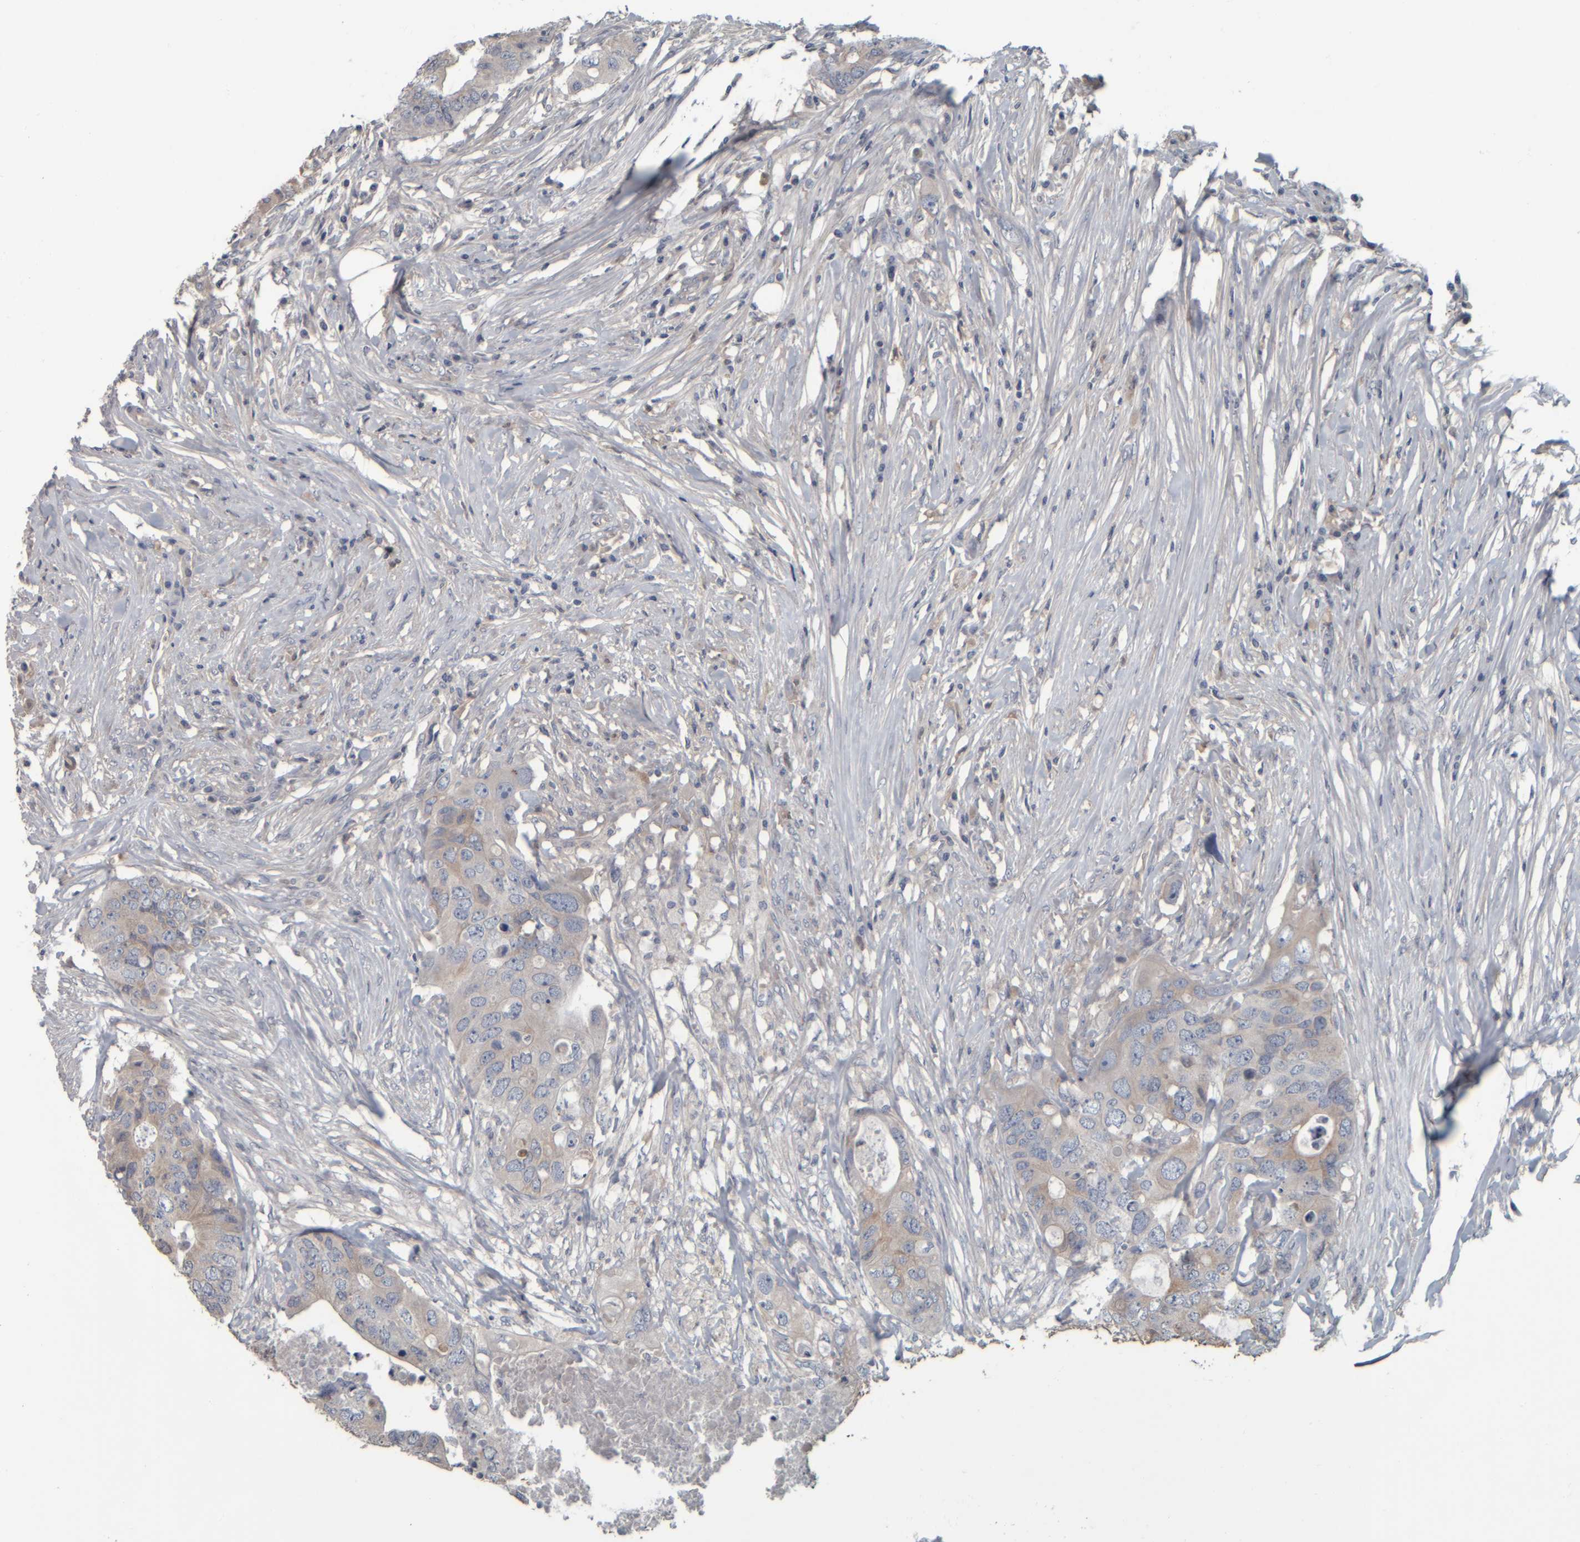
{"staining": {"intensity": "weak", "quantity": "25%-75%", "location": "cytoplasmic/membranous"}, "tissue": "colorectal cancer", "cell_type": "Tumor cells", "image_type": "cancer", "snomed": [{"axis": "morphology", "description": "Adenocarcinoma, NOS"}, {"axis": "topography", "description": "Colon"}], "caption": "Weak cytoplasmic/membranous staining is seen in approximately 25%-75% of tumor cells in adenocarcinoma (colorectal).", "gene": "CAVIN4", "patient": {"sex": "male", "age": 71}}